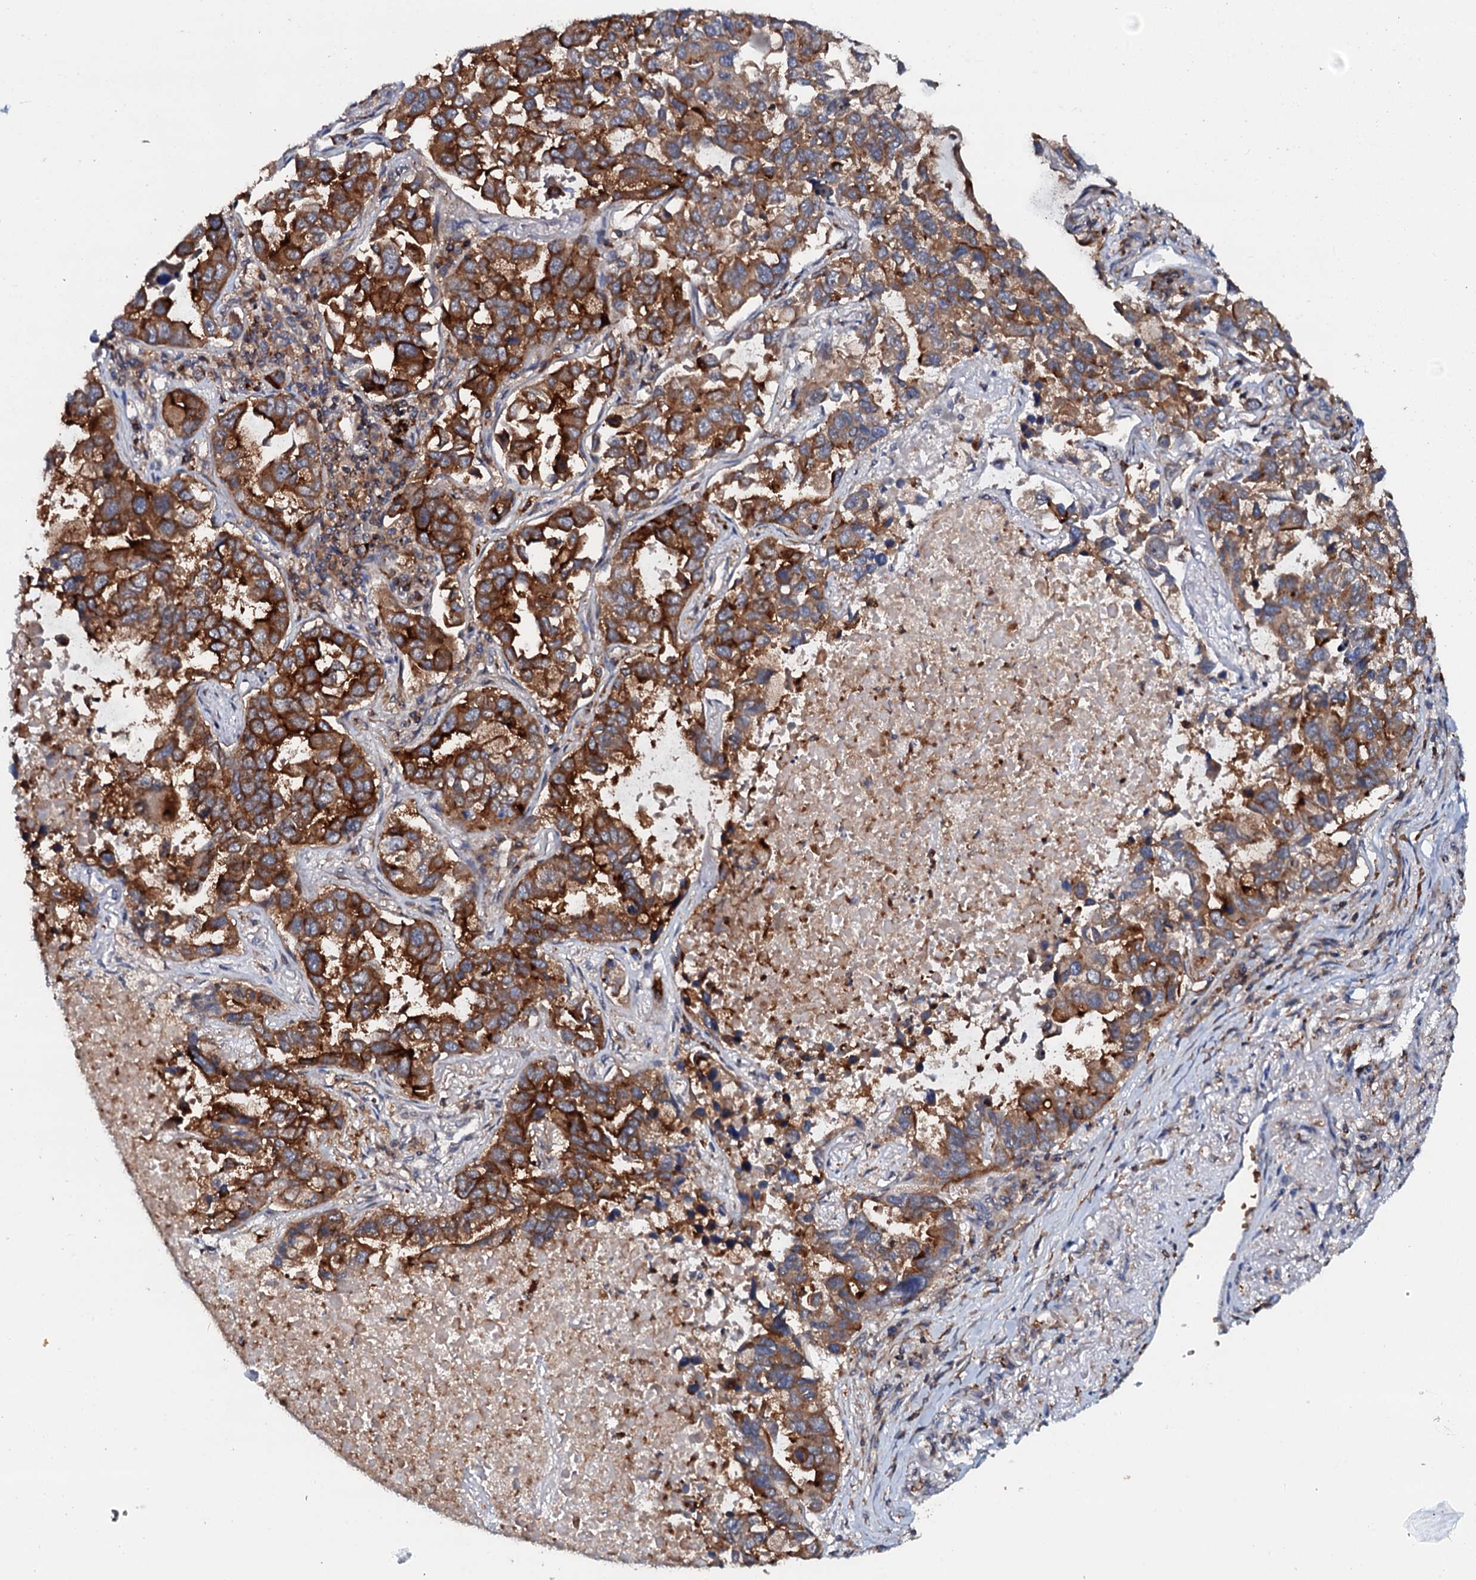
{"staining": {"intensity": "strong", "quantity": ">75%", "location": "cytoplasmic/membranous"}, "tissue": "lung cancer", "cell_type": "Tumor cells", "image_type": "cancer", "snomed": [{"axis": "morphology", "description": "Adenocarcinoma, NOS"}, {"axis": "topography", "description": "Lung"}], "caption": "DAB immunohistochemical staining of human lung adenocarcinoma demonstrates strong cytoplasmic/membranous protein staining in about >75% of tumor cells.", "gene": "VAMP8", "patient": {"sex": "male", "age": 64}}